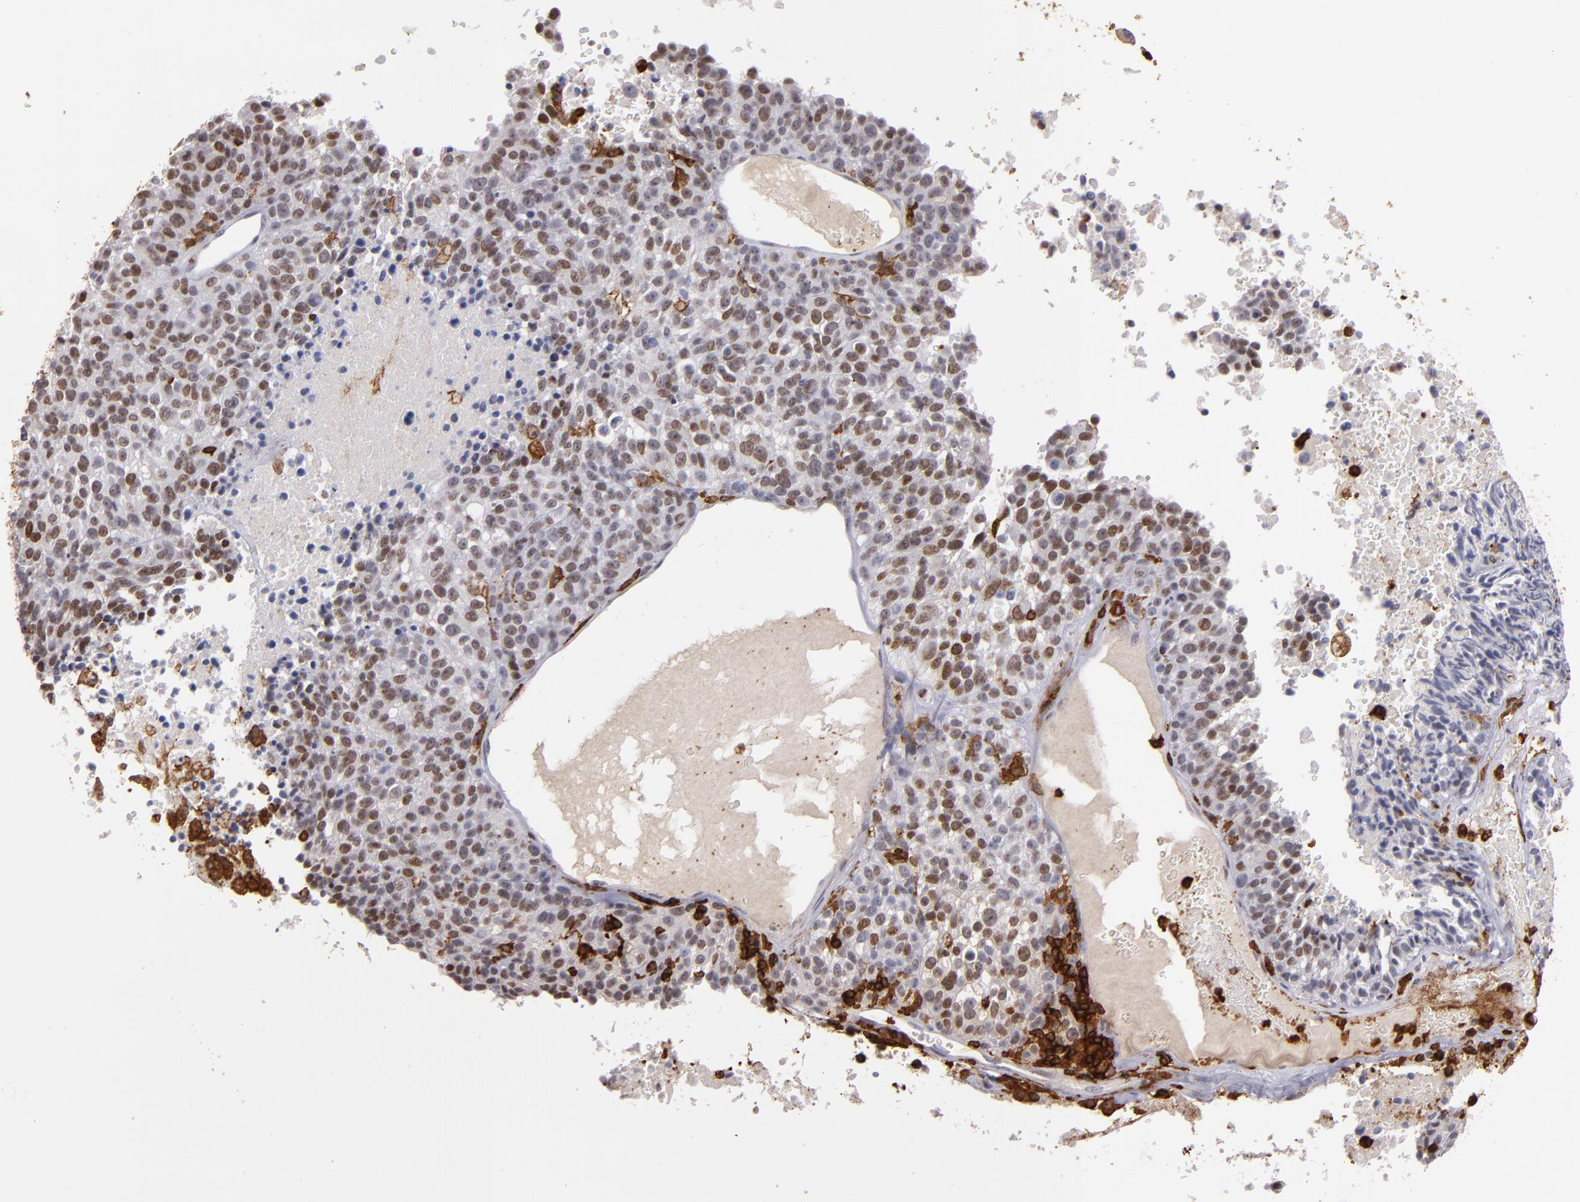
{"staining": {"intensity": "moderate", "quantity": "25%-75%", "location": "nuclear"}, "tissue": "melanoma", "cell_type": "Tumor cells", "image_type": "cancer", "snomed": [{"axis": "morphology", "description": "Malignant melanoma, Metastatic site"}, {"axis": "topography", "description": "Cerebral cortex"}], "caption": "Protein staining displays moderate nuclear positivity in about 25%-75% of tumor cells in malignant melanoma (metastatic site).", "gene": "WAS", "patient": {"sex": "female", "age": 52}}